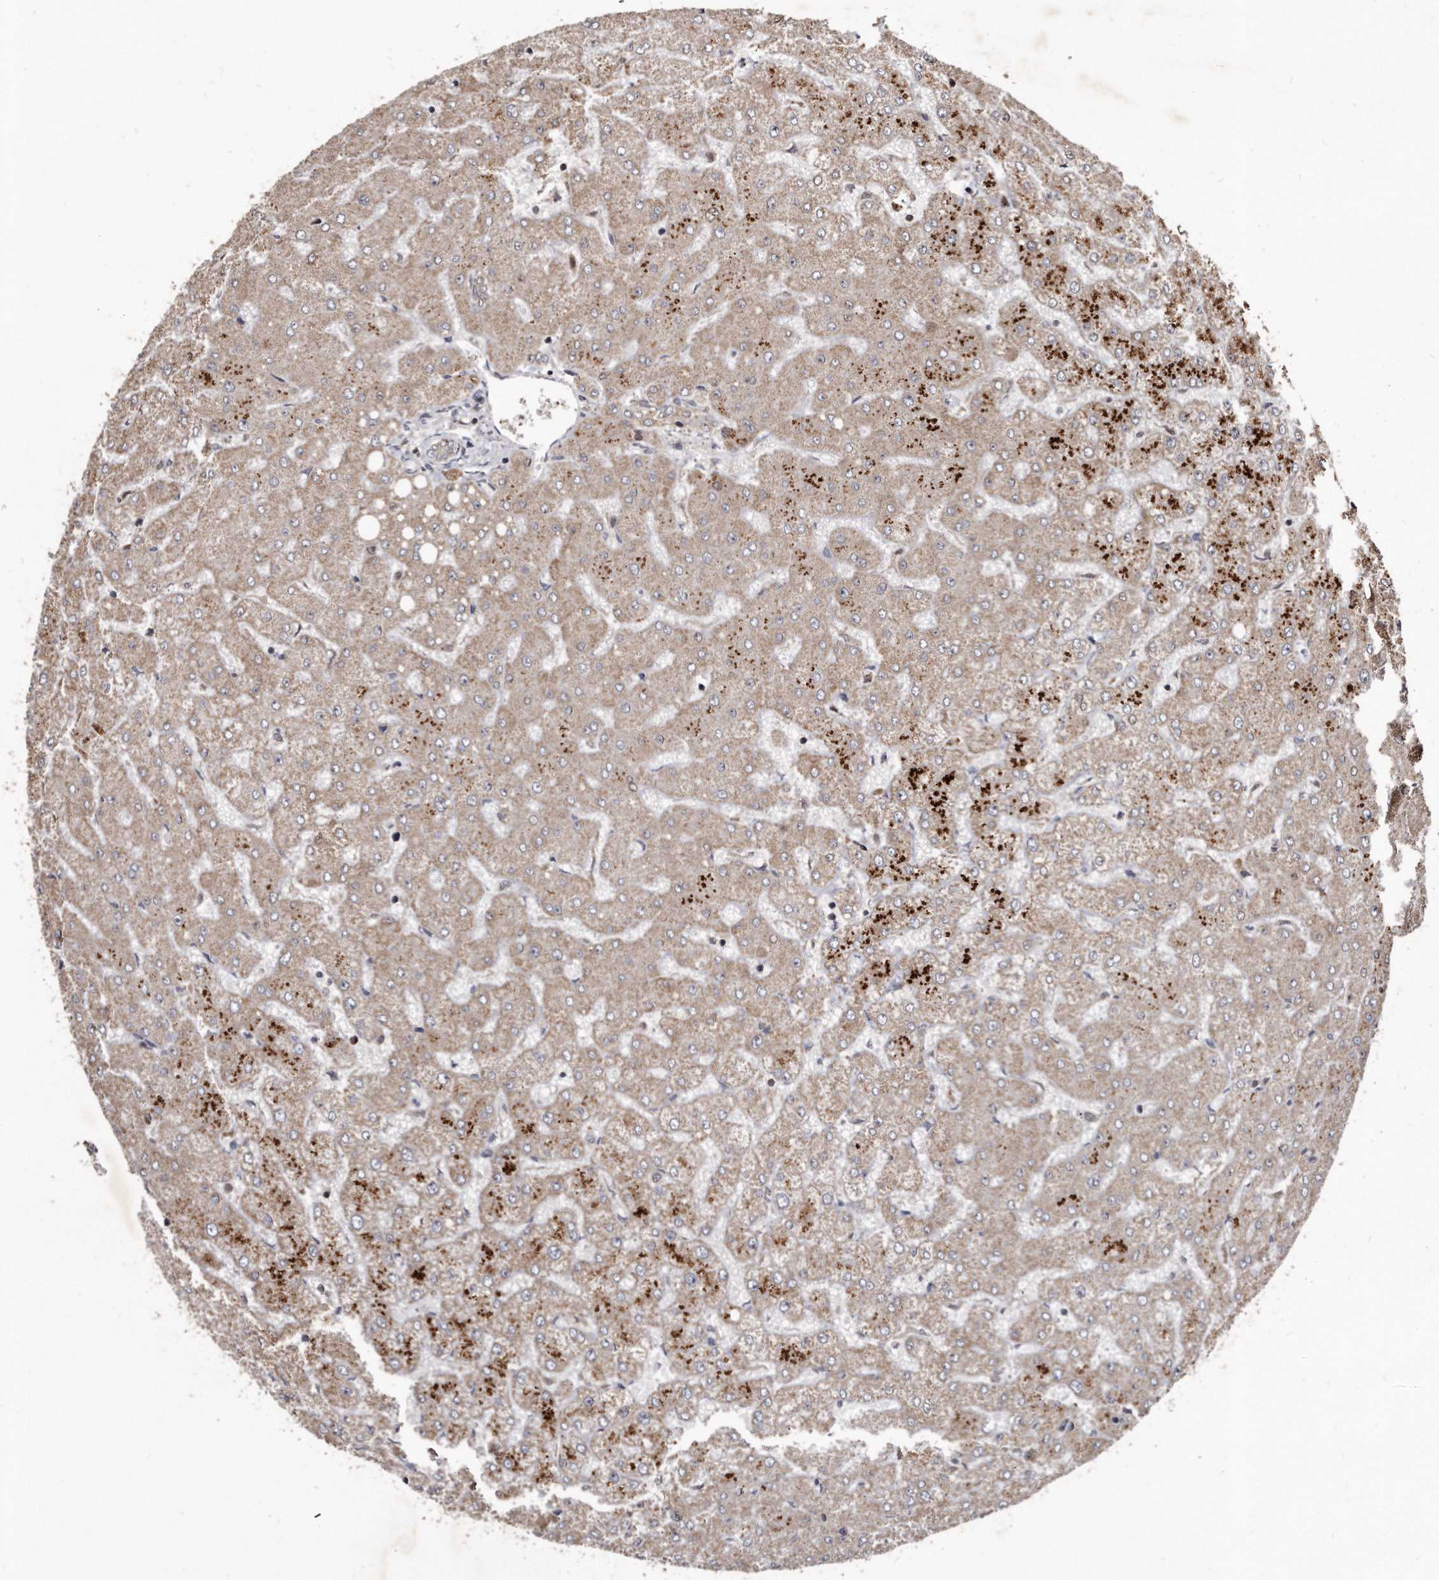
{"staining": {"intensity": "weak", "quantity": ">75%", "location": "cytoplasmic/membranous"}, "tissue": "liver", "cell_type": "Cholangiocytes", "image_type": "normal", "snomed": [{"axis": "morphology", "description": "Normal tissue, NOS"}, {"axis": "topography", "description": "Liver"}], "caption": "Weak cytoplasmic/membranous staining is present in about >75% of cholangiocytes in unremarkable liver.", "gene": "FAM136A", "patient": {"sex": "female", "age": 54}}